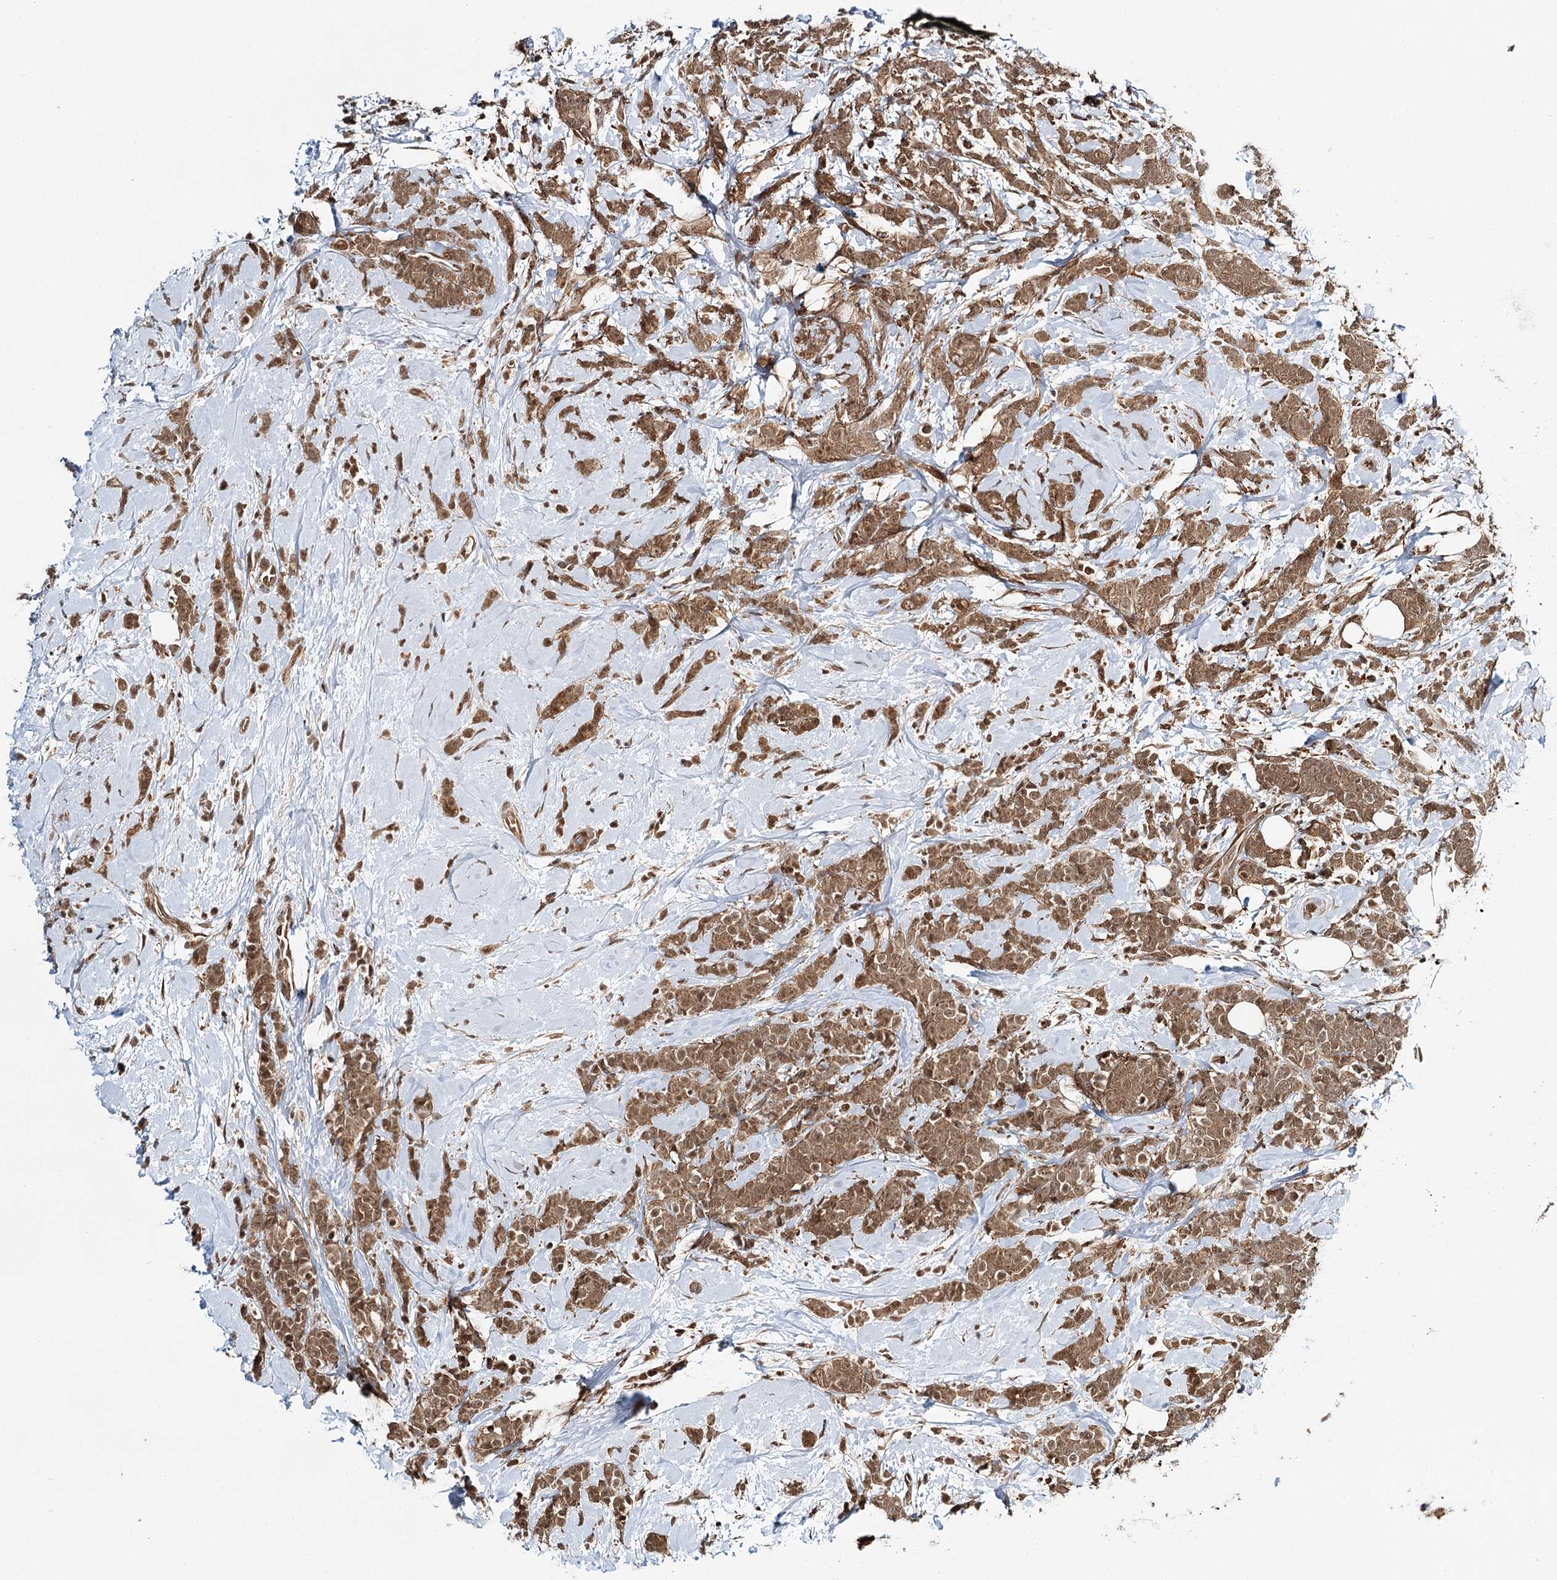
{"staining": {"intensity": "moderate", "quantity": ">75%", "location": "cytoplasmic/membranous,nuclear"}, "tissue": "breast cancer", "cell_type": "Tumor cells", "image_type": "cancer", "snomed": [{"axis": "morphology", "description": "Lobular carcinoma"}, {"axis": "topography", "description": "Breast"}], "caption": "Moderate cytoplasmic/membranous and nuclear staining for a protein is identified in approximately >75% of tumor cells of breast cancer using immunohistochemistry.", "gene": "N6AMT1", "patient": {"sex": "female", "age": 58}}